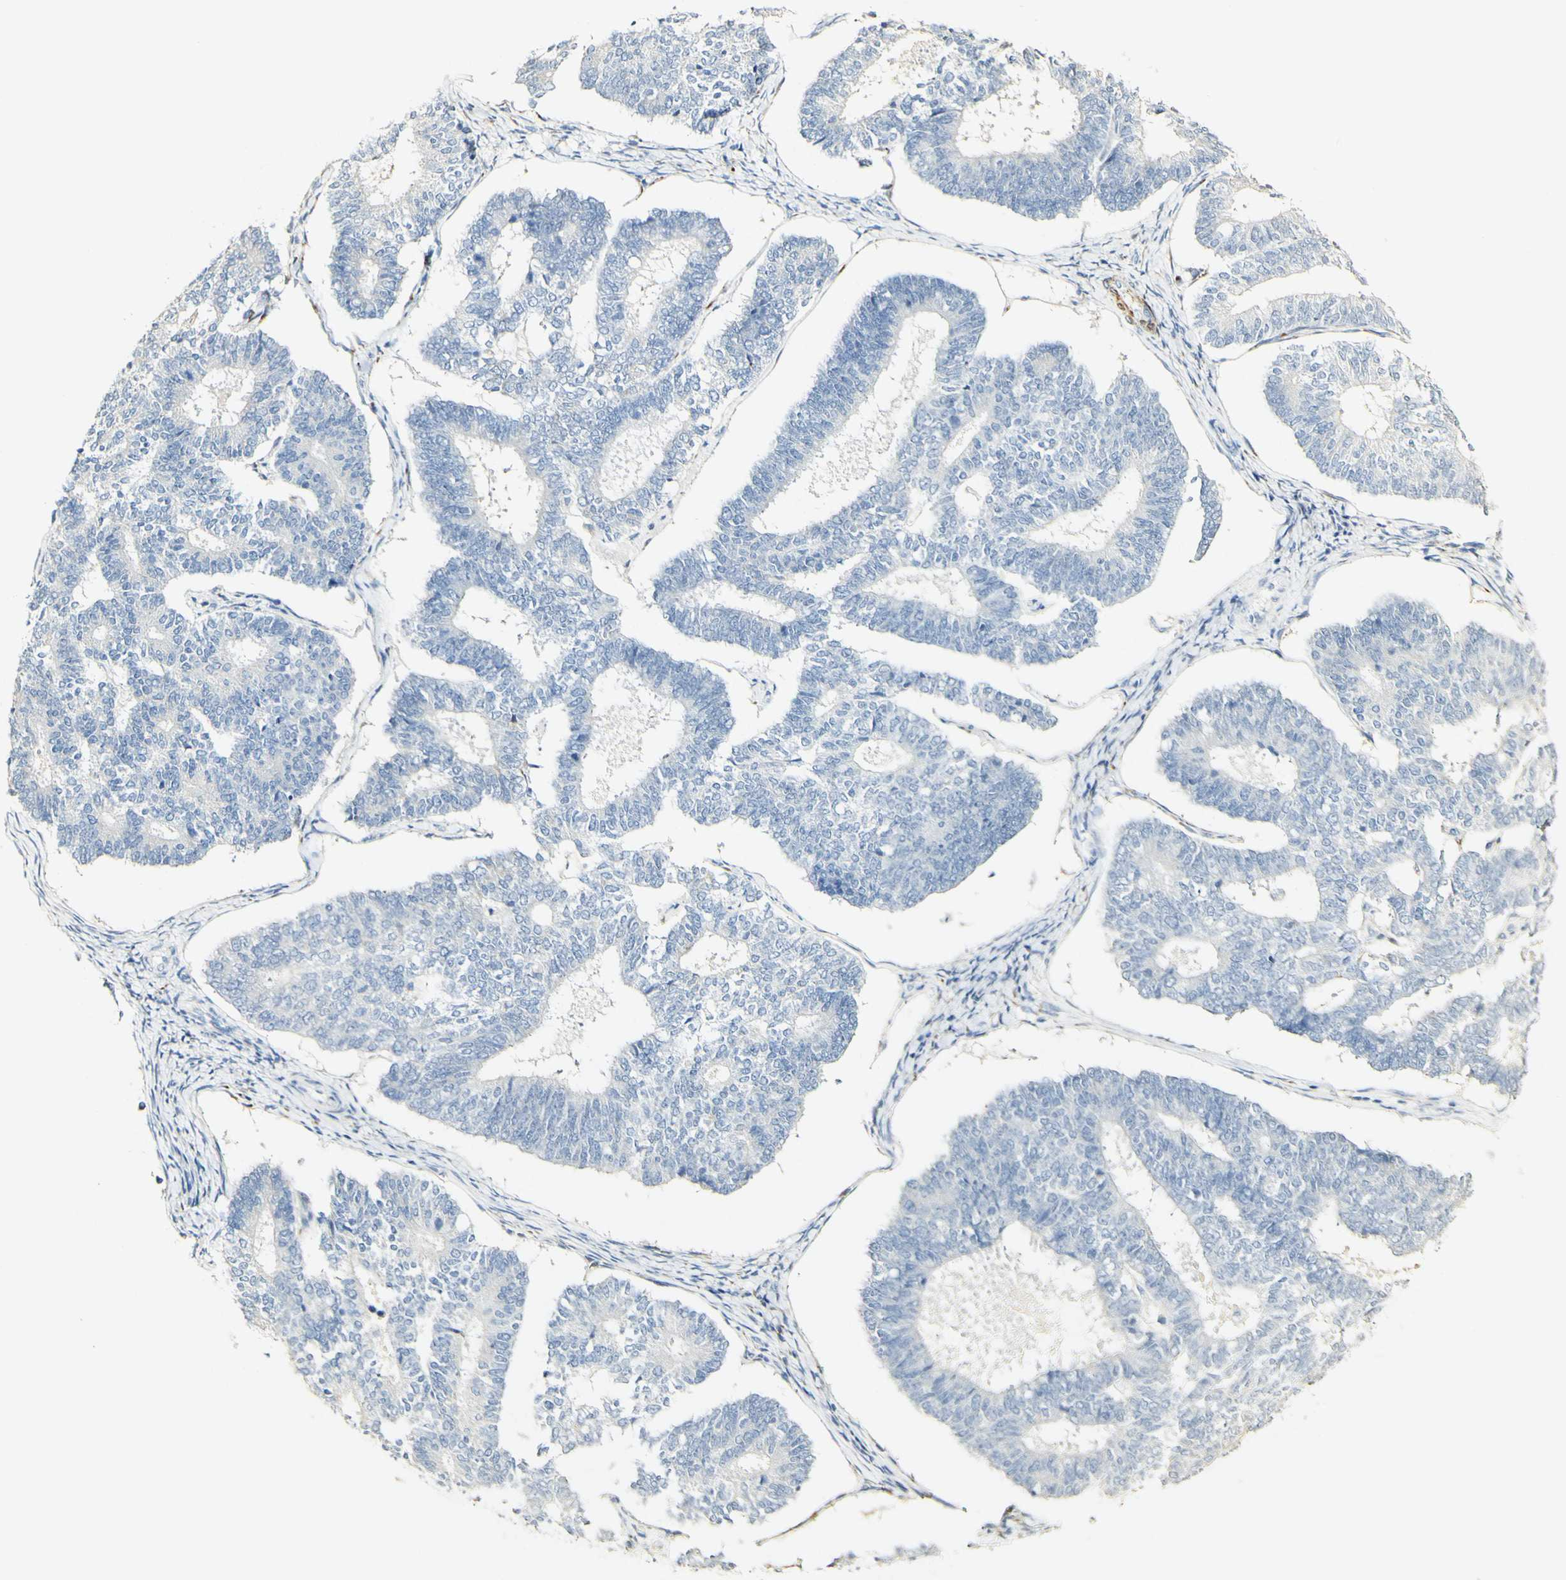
{"staining": {"intensity": "negative", "quantity": "none", "location": "none"}, "tissue": "endometrial cancer", "cell_type": "Tumor cells", "image_type": "cancer", "snomed": [{"axis": "morphology", "description": "Adenocarcinoma, NOS"}, {"axis": "topography", "description": "Endometrium"}], "caption": "High power microscopy image of an immunohistochemistry (IHC) image of endometrial adenocarcinoma, revealing no significant positivity in tumor cells.", "gene": "FMO3", "patient": {"sex": "female", "age": 70}}